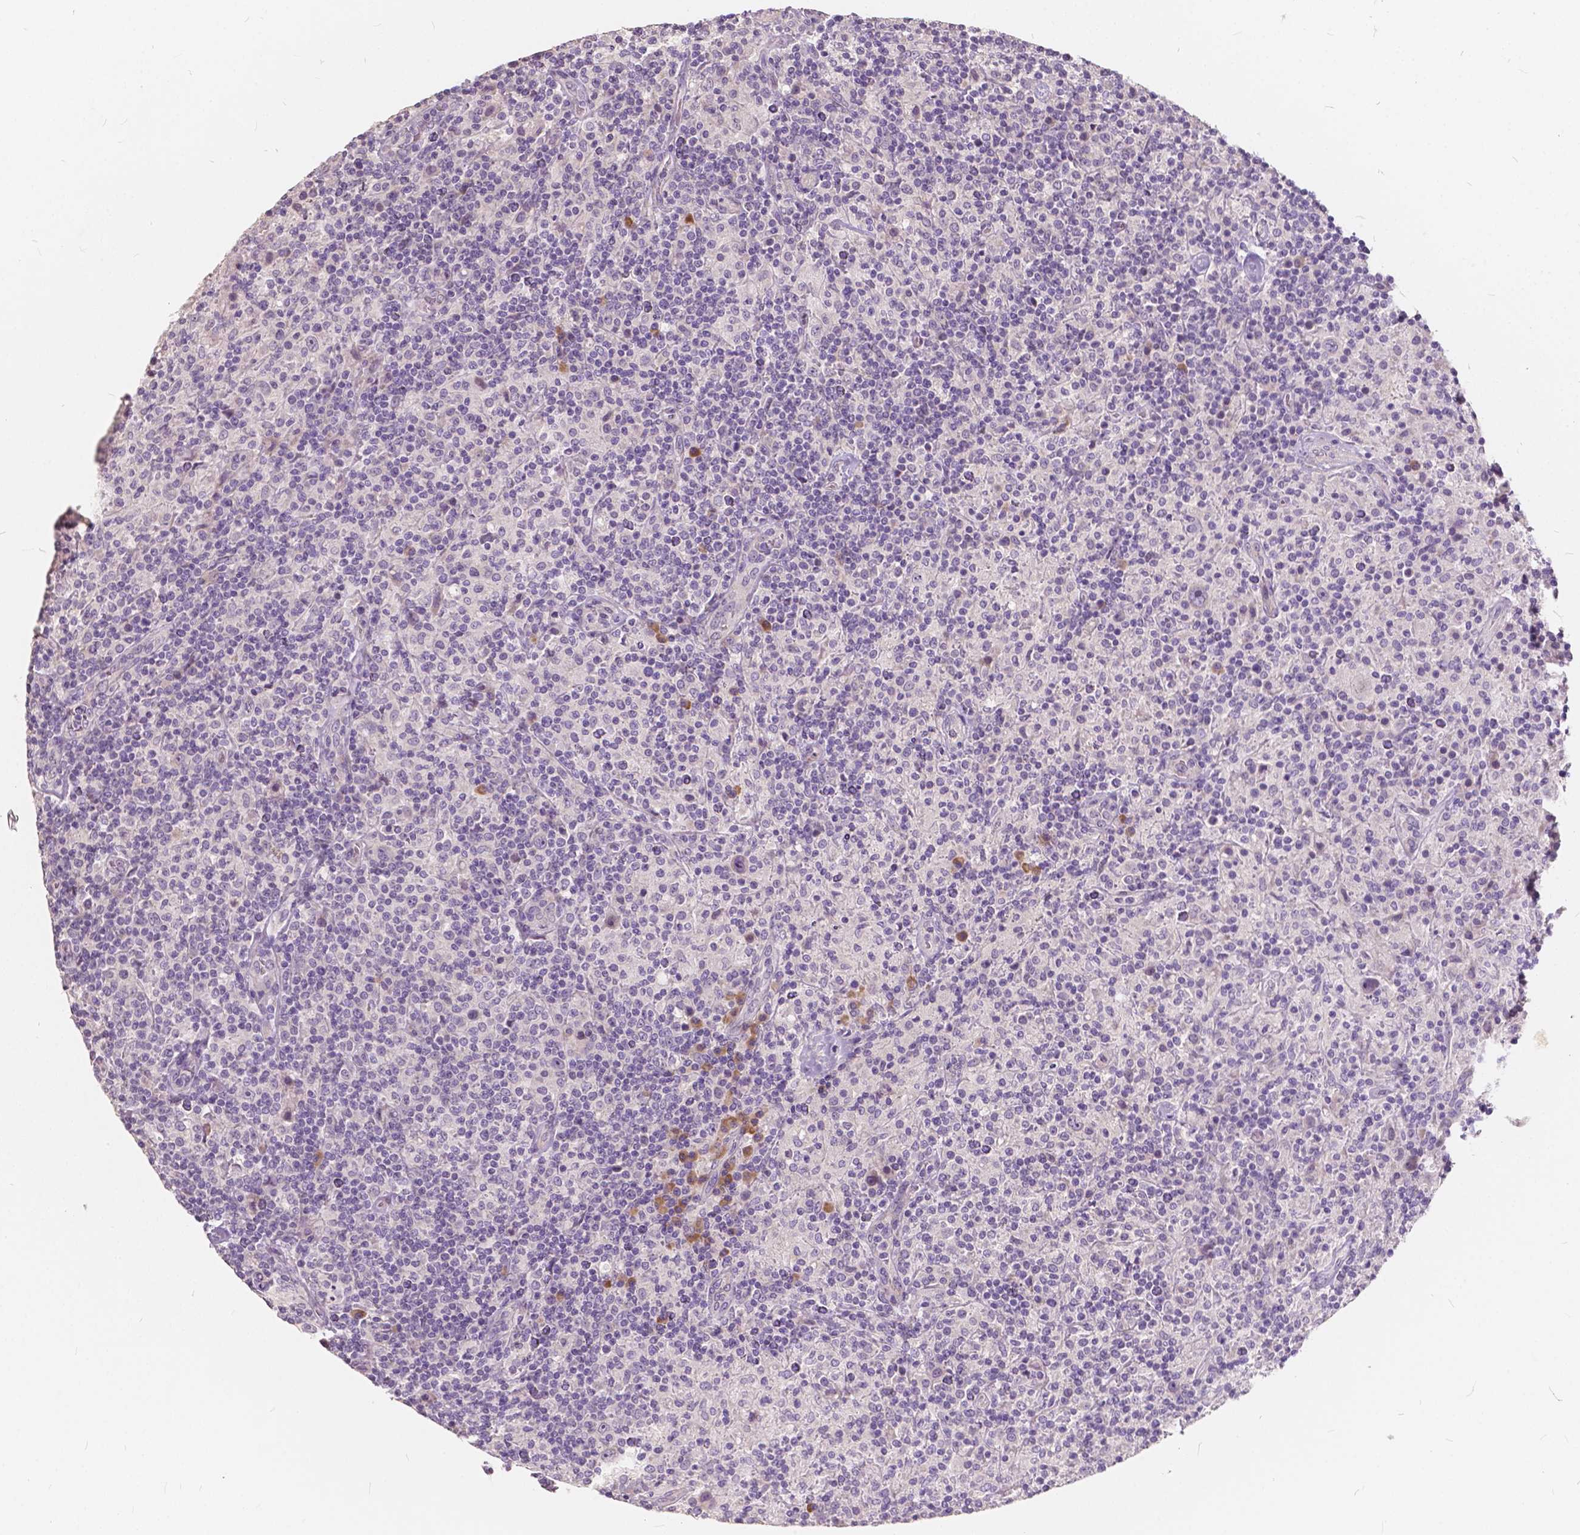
{"staining": {"intensity": "negative", "quantity": "none", "location": "none"}, "tissue": "lymphoma", "cell_type": "Tumor cells", "image_type": "cancer", "snomed": [{"axis": "morphology", "description": "Hodgkin's disease, NOS"}, {"axis": "topography", "description": "Lymph node"}], "caption": "Immunohistochemistry photomicrograph of human lymphoma stained for a protein (brown), which exhibits no expression in tumor cells.", "gene": "SLC7A8", "patient": {"sex": "male", "age": 70}}